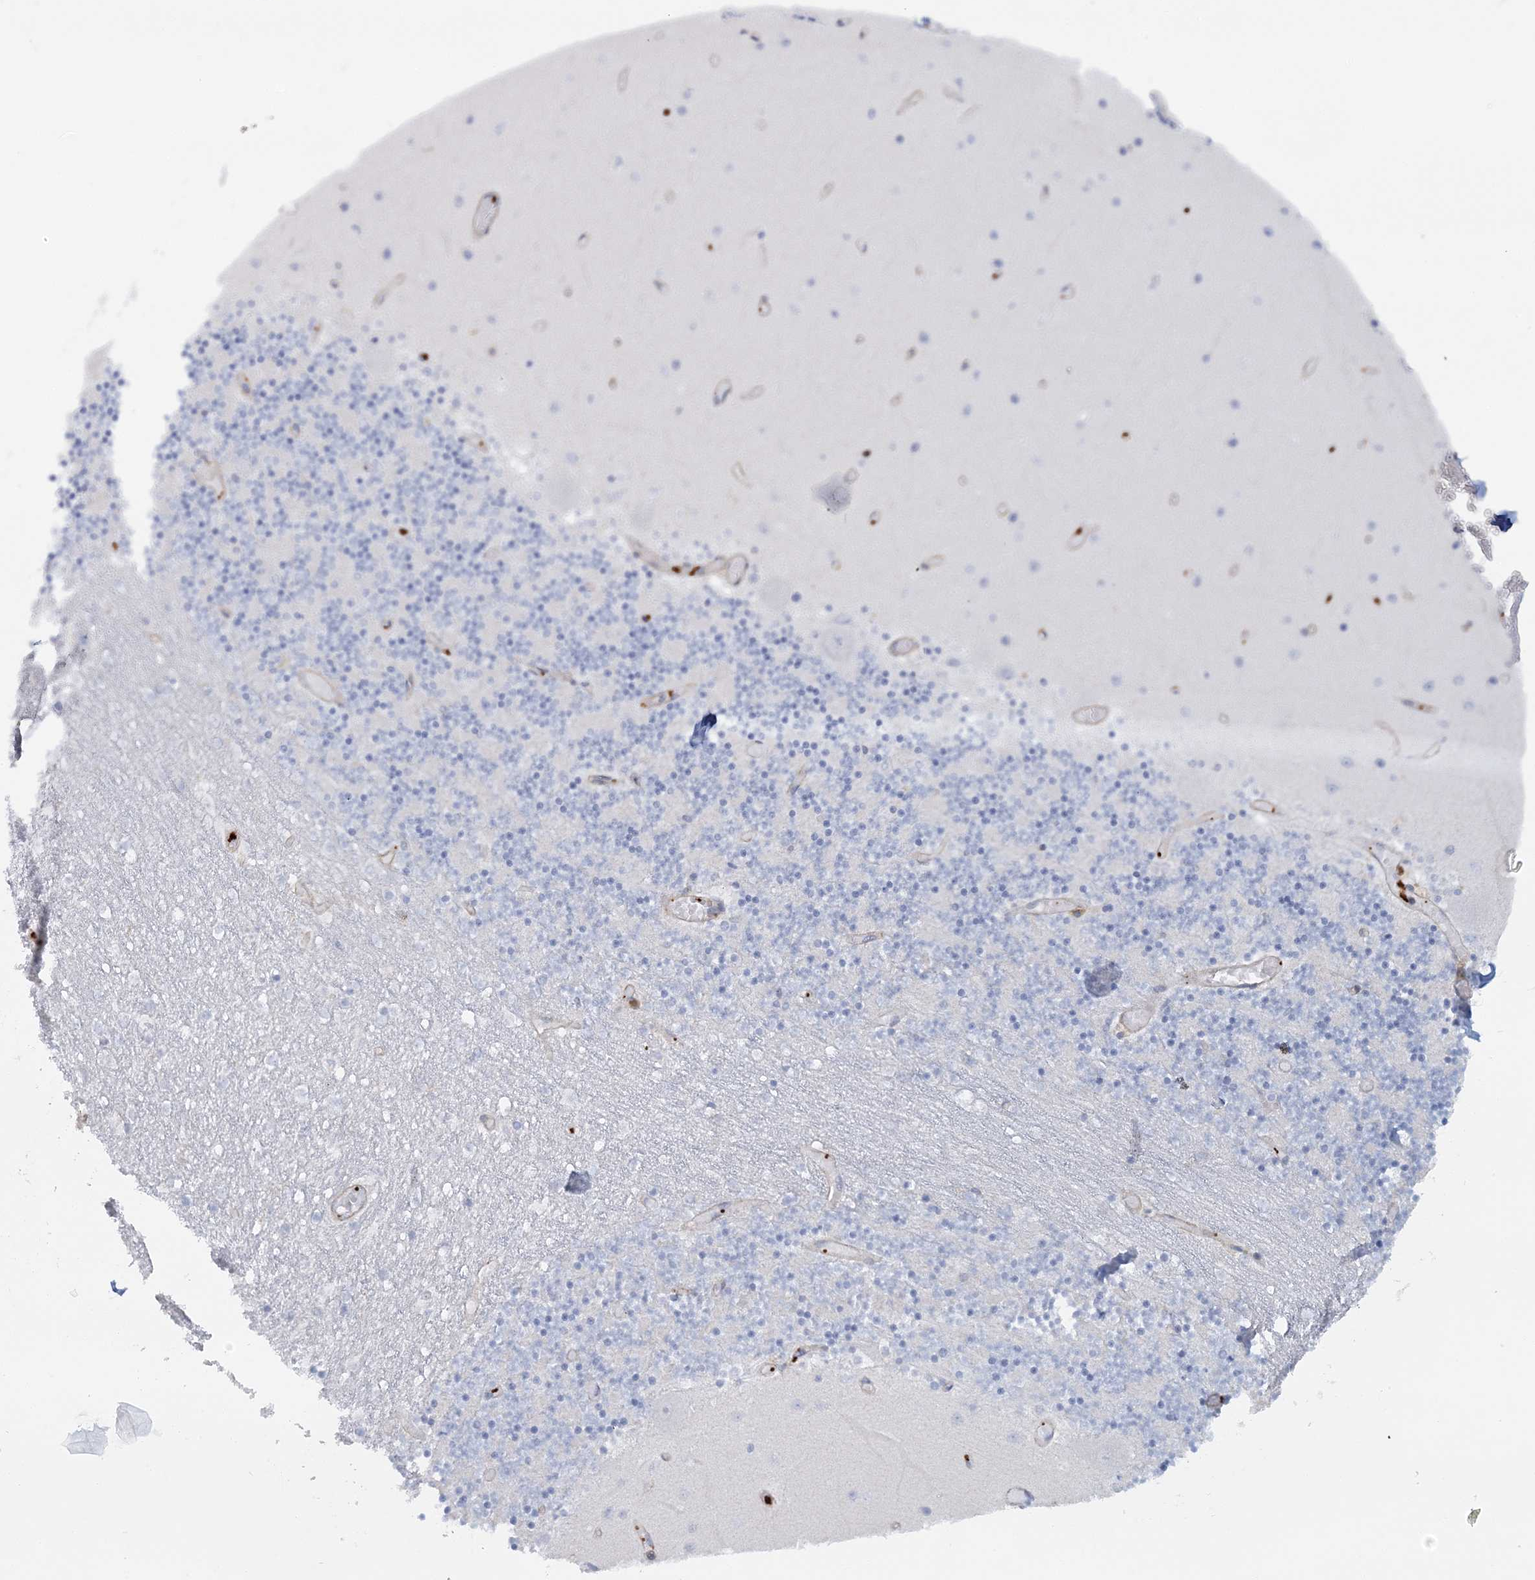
{"staining": {"intensity": "negative", "quantity": "none", "location": "none"}, "tissue": "cerebellum", "cell_type": "Cells in granular layer", "image_type": "normal", "snomed": [{"axis": "morphology", "description": "Normal tissue, NOS"}, {"axis": "topography", "description": "Cerebellum"}], "caption": "Image shows no significant protein expression in cells in granular layer of normal cerebellum.", "gene": "CUEDC2", "patient": {"sex": "female", "age": 28}}